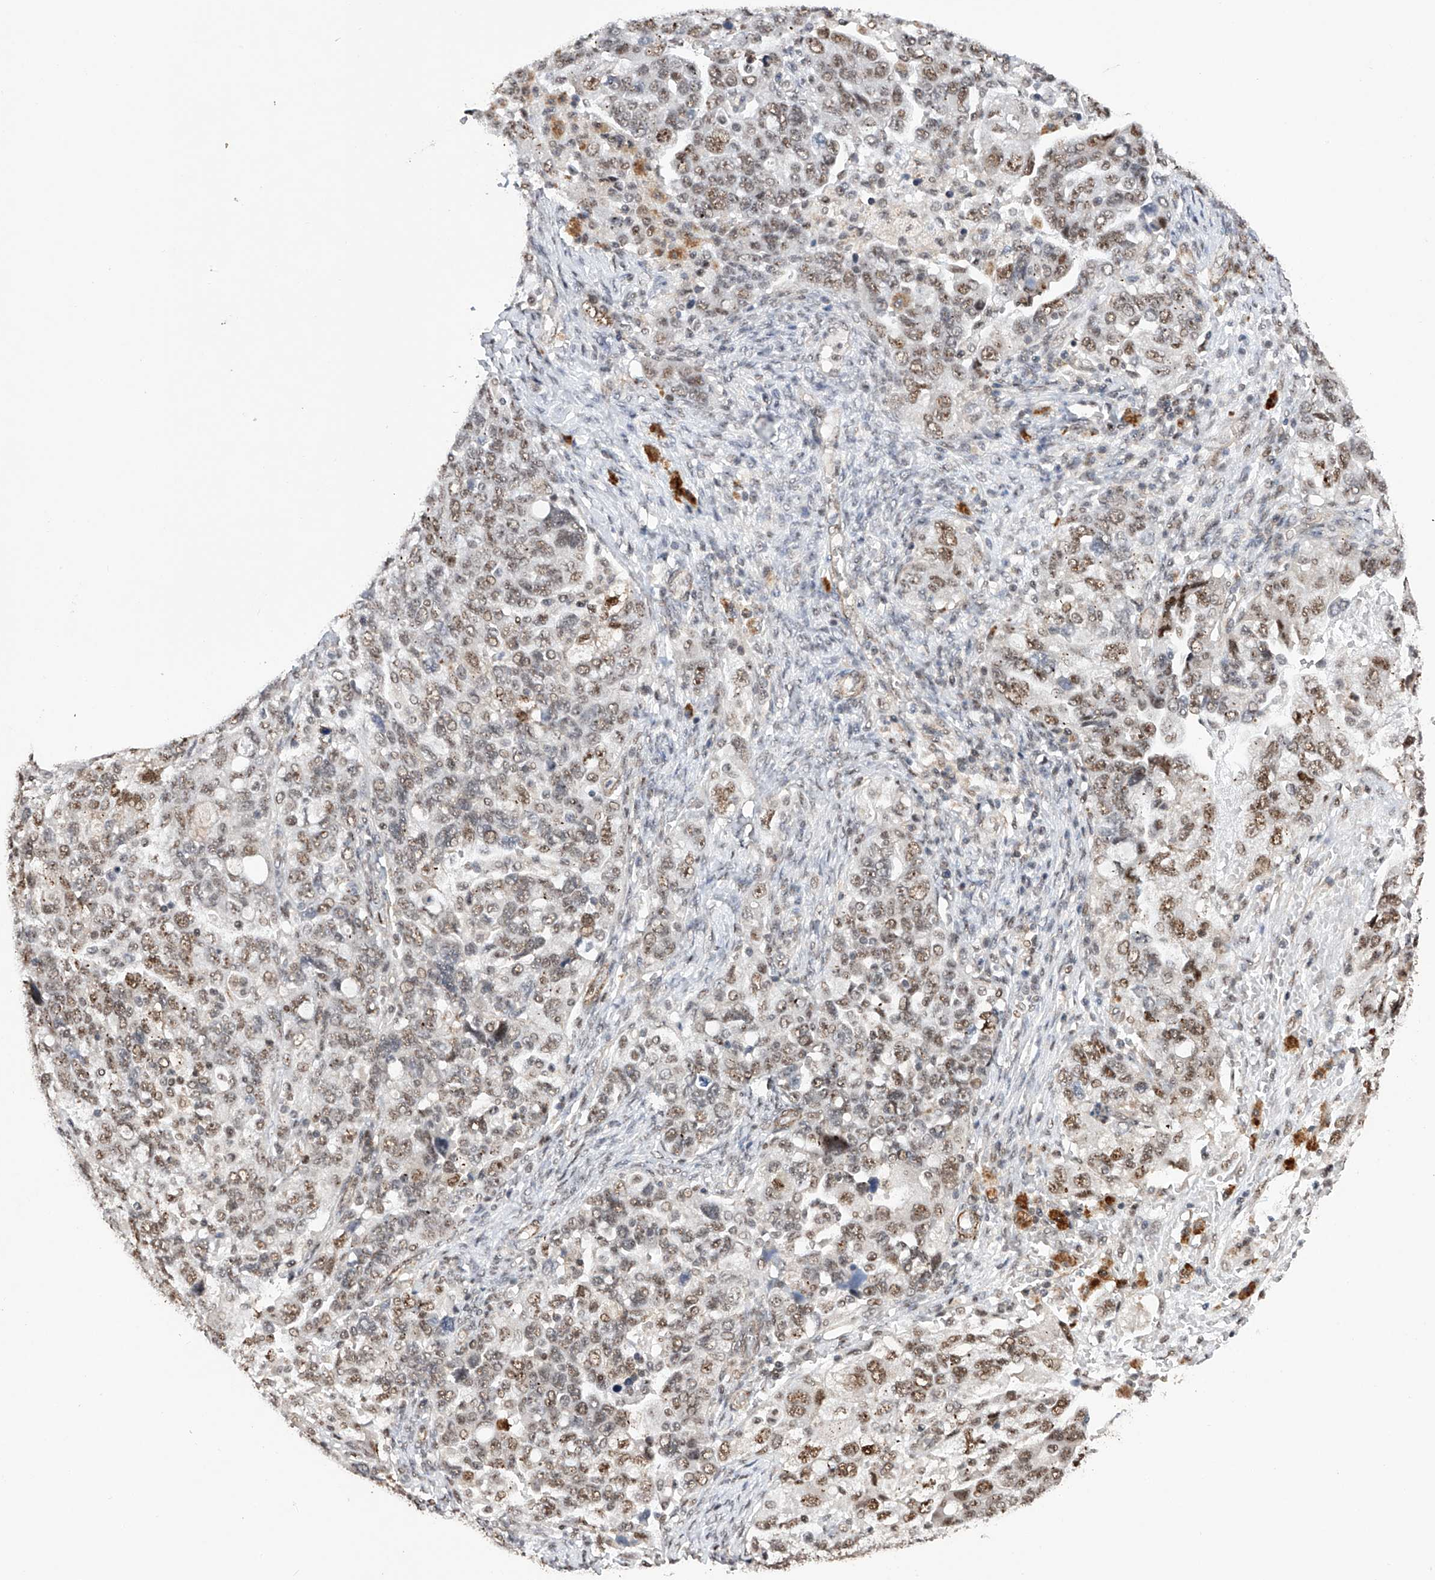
{"staining": {"intensity": "moderate", "quantity": "25%-75%", "location": "nuclear"}, "tissue": "ovarian cancer", "cell_type": "Tumor cells", "image_type": "cancer", "snomed": [{"axis": "morphology", "description": "Carcinoma, NOS"}, {"axis": "morphology", "description": "Cystadenocarcinoma, serous, NOS"}, {"axis": "topography", "description": "Ovary"}], "caption": "Immunohistochemistry micrograph of ovarian serous cystadenocarcinoma stained for a protein (brown), which displays medium levels of moderate nuclear expression in about 25%-75% of tumor cells.", "gene": "NFATC4", "patient": {"sex": "female", "age": 69}}